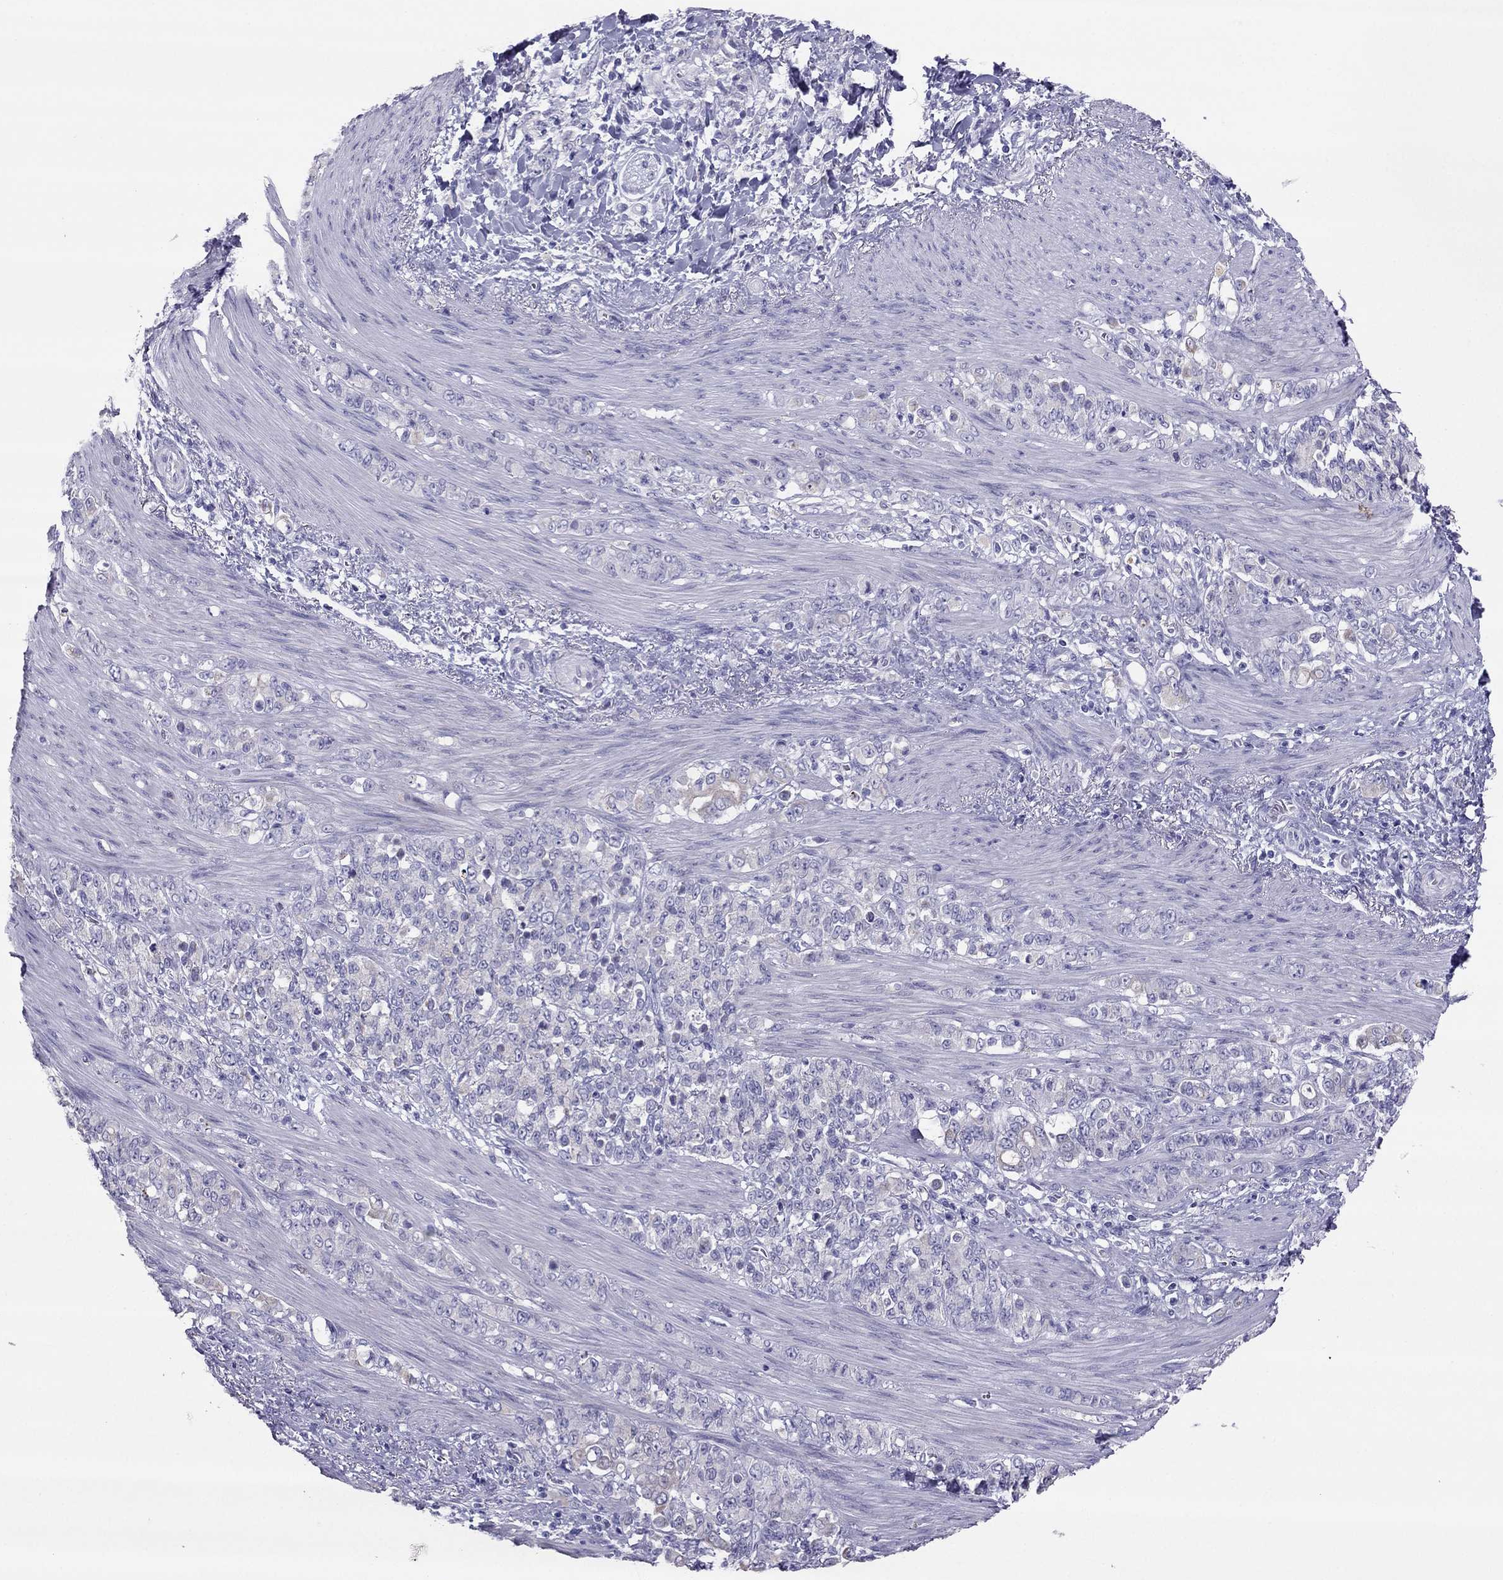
{"staining": {"intensity": "negative", "quantity": "none", "location": "none"}, "tissue": "stomach cancer", "cell_type": "Tumor cells", "image_type": "cancer", "snomed": [{"axis": "morphology", "description": "Adenocarcinoma, NOS"}, {"axis": "topography", "description": "Stomach"}], "caption": "Stomach adenocarcinoma was stained to show a protein in brown. There is no significant staining in tumor cells.", "gene": "MAEL", "patient": {"sex": "female", "age": 79}}